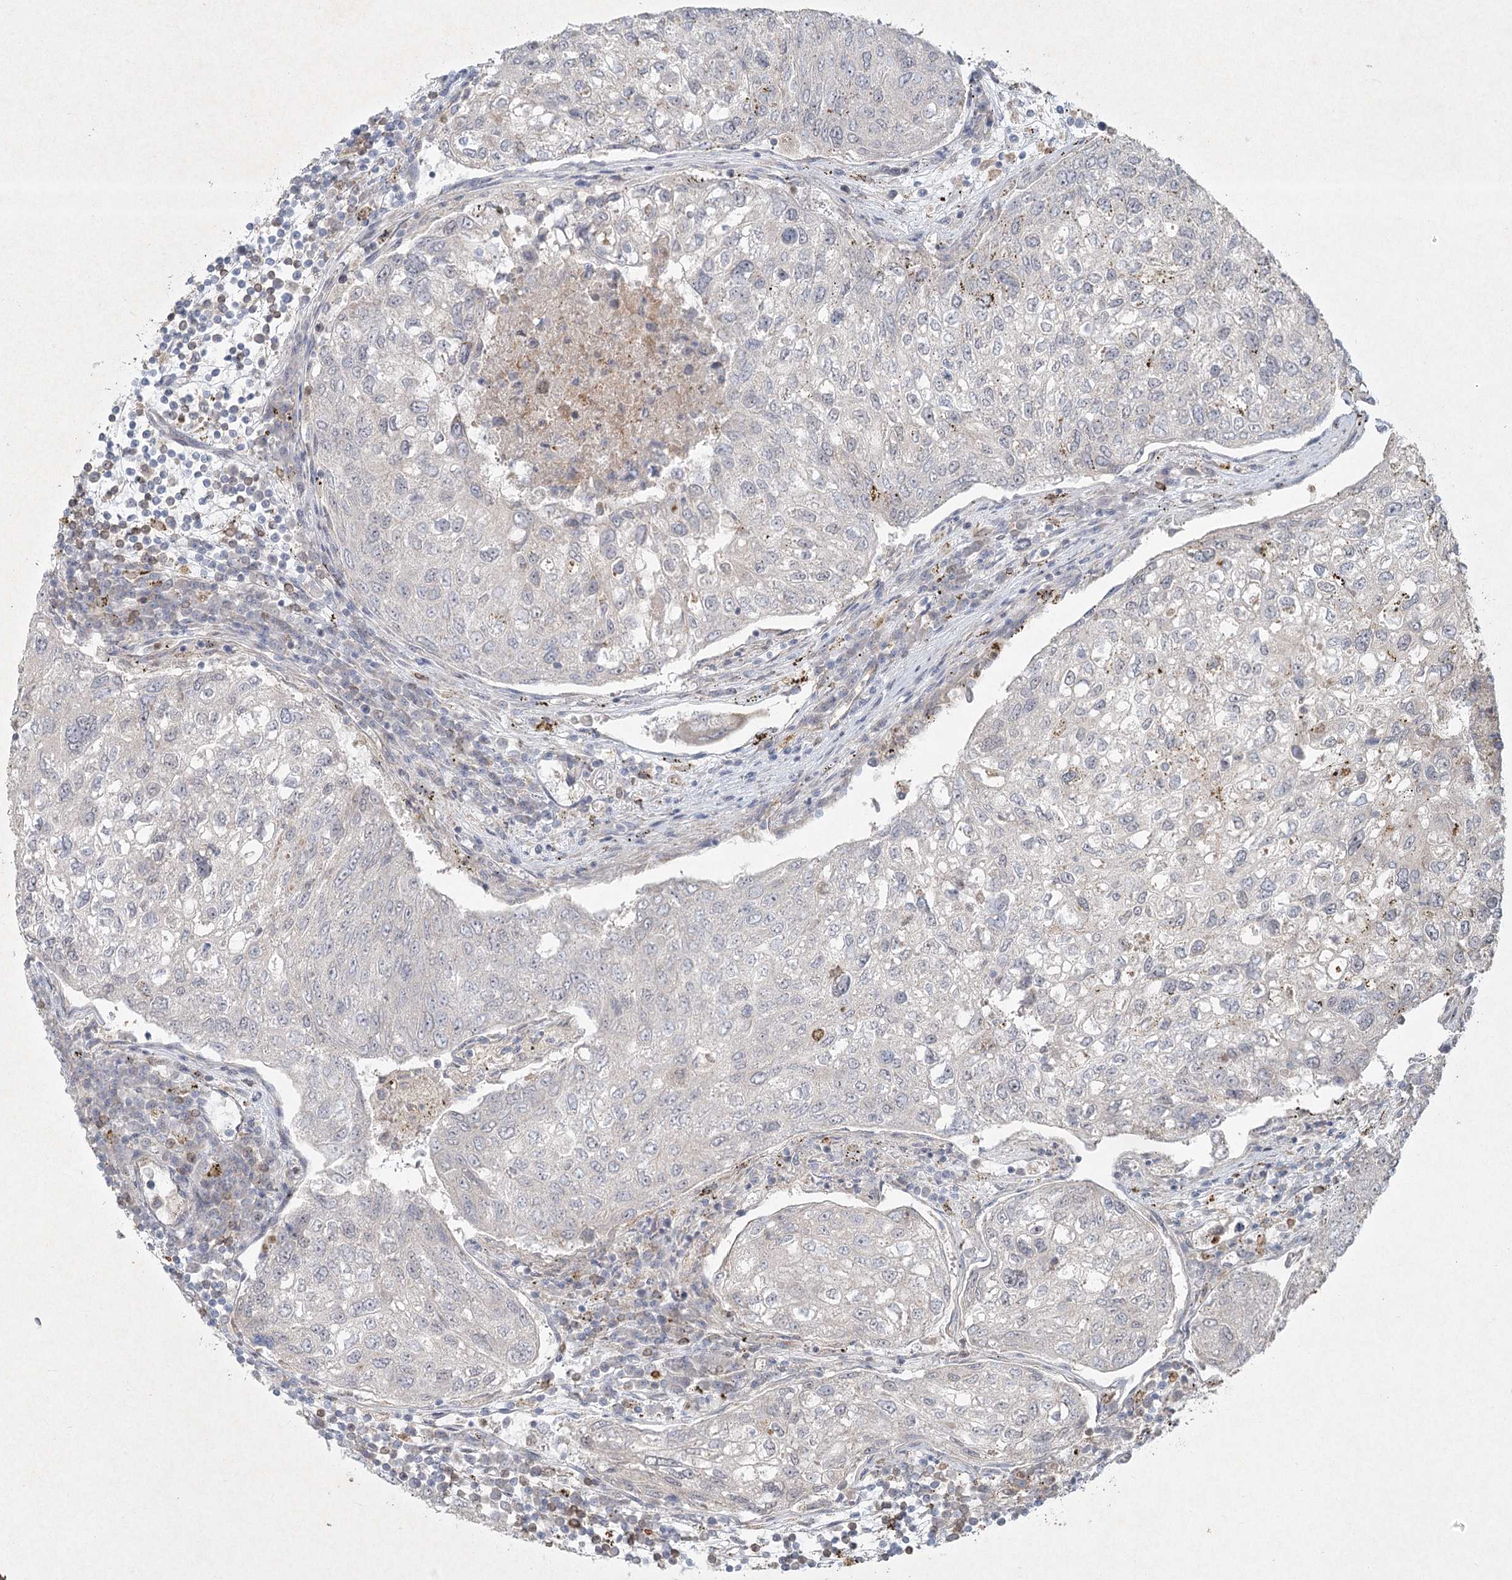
{"staining": {"intensity": "negative", "quantity": "none", "location": "none"}, "tissue": "urothelial cancer", "cell_type": "Tumor cells", "image_type": "cancer", "snomed": [{"axis": "morphology", "description": "Urothelial carcinoma, High grade"}, {"axis": "topography", "description": "Lymph node"}, {"axis": "topography", "description": "Urinary bladder"}], "caption": "Micrograph shows no protein staining in tumor cells of urothelial carcinoma (high-grade) tissue.", "gene": "LRP2BP", "patient": {"sex": "male", "age": 51}}